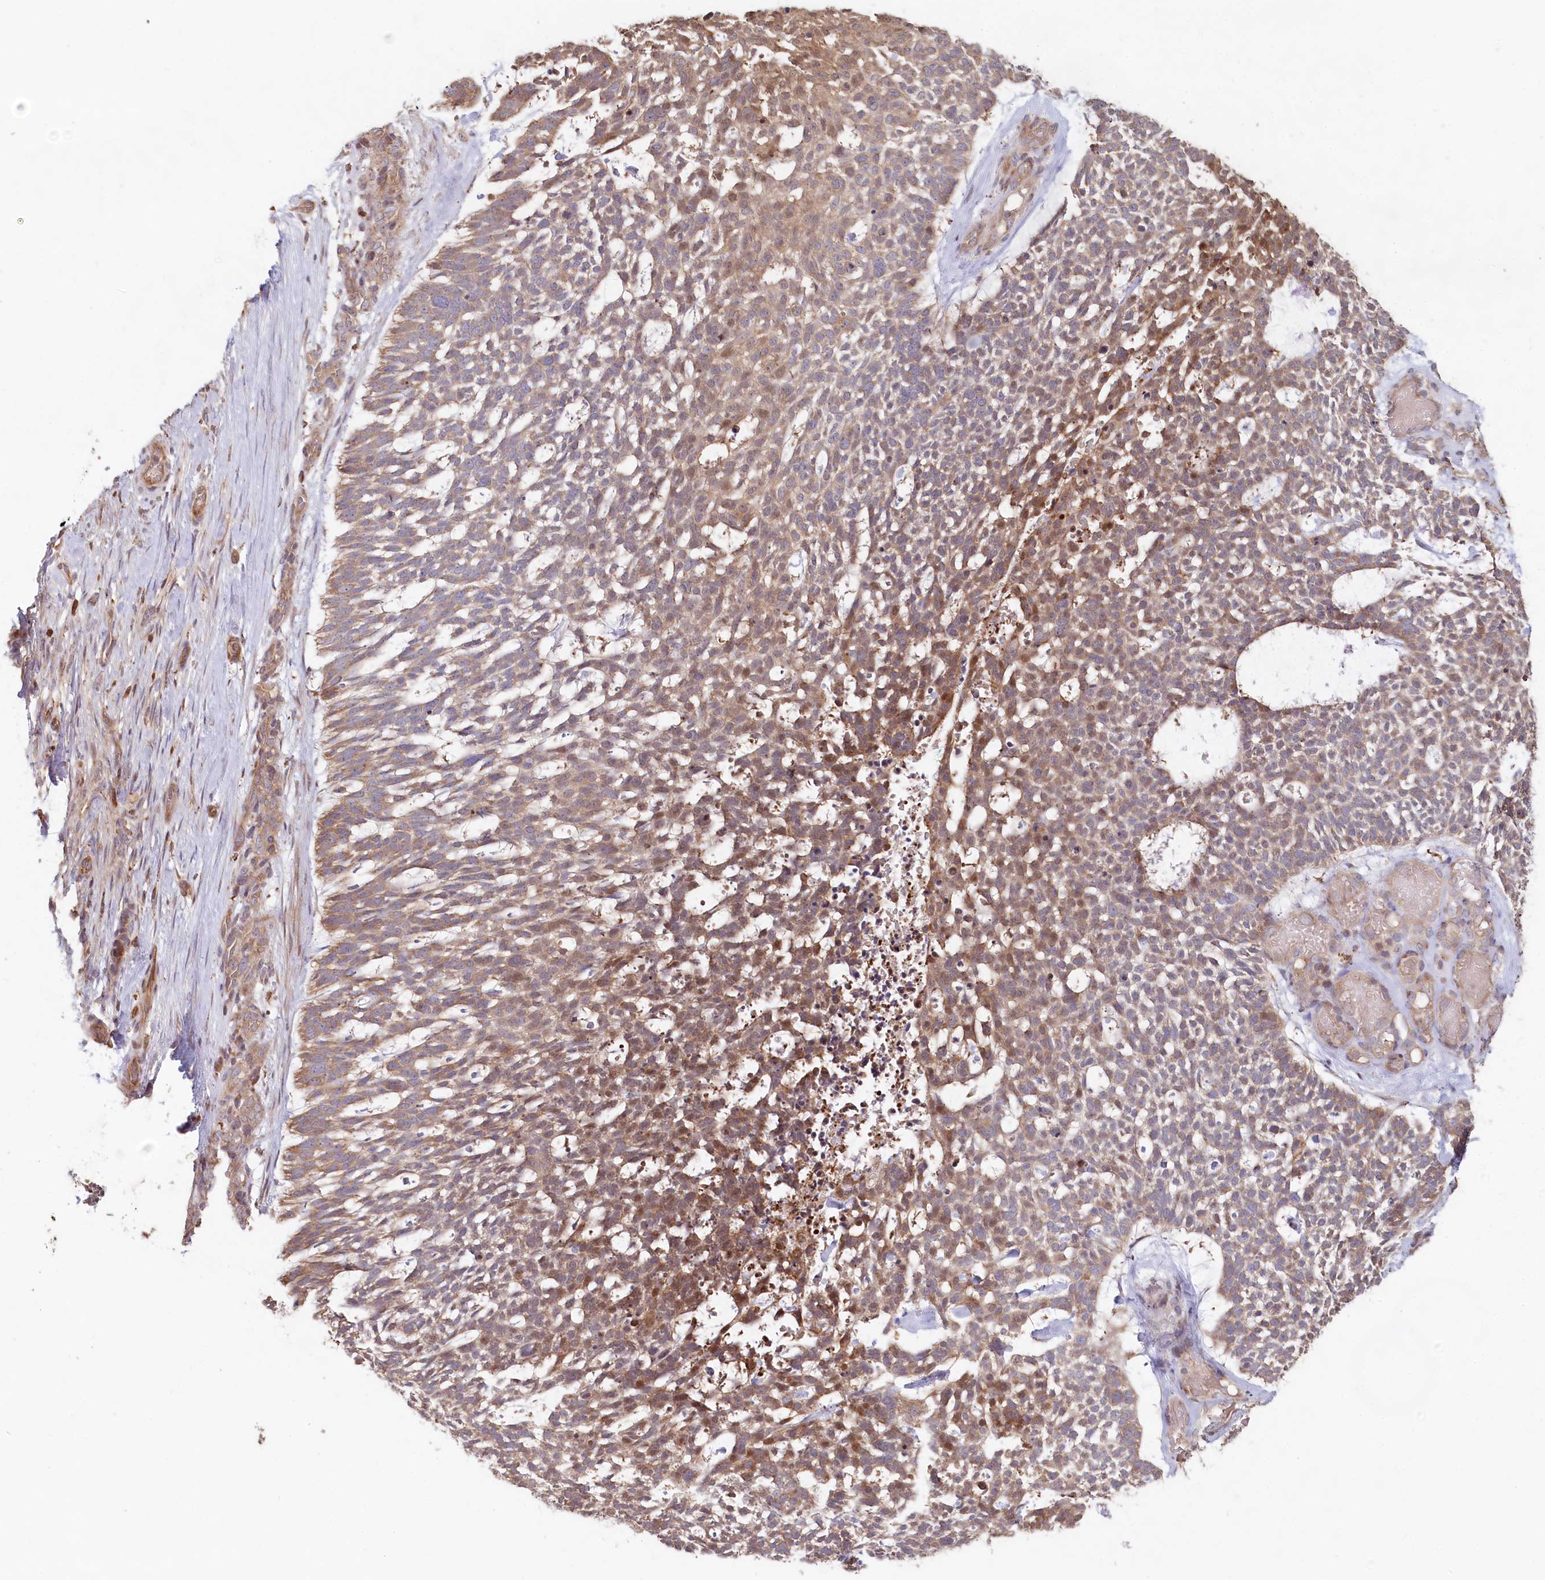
{"staining": {"intensity": "moderate", "quantity": "25%-75%", "location": "cytoplasmic/membranous,nuclear"}, "tissue": "skin cancer", "cell_type": "Tumor cells", "image_type": "cancer", "snomed": [{"axis": "morphology", "description": "Basal cell carcinoma"}, {"axis": "topography", "description": "Skin"}], "caption": "A brown stain labels moderate cytoplasmic/membranous and nuclear positivity of a protein in skin basal cell carcinoma tumor cells.", "gene": "HAL", "patient": {"sex": "male", "age": 88}}